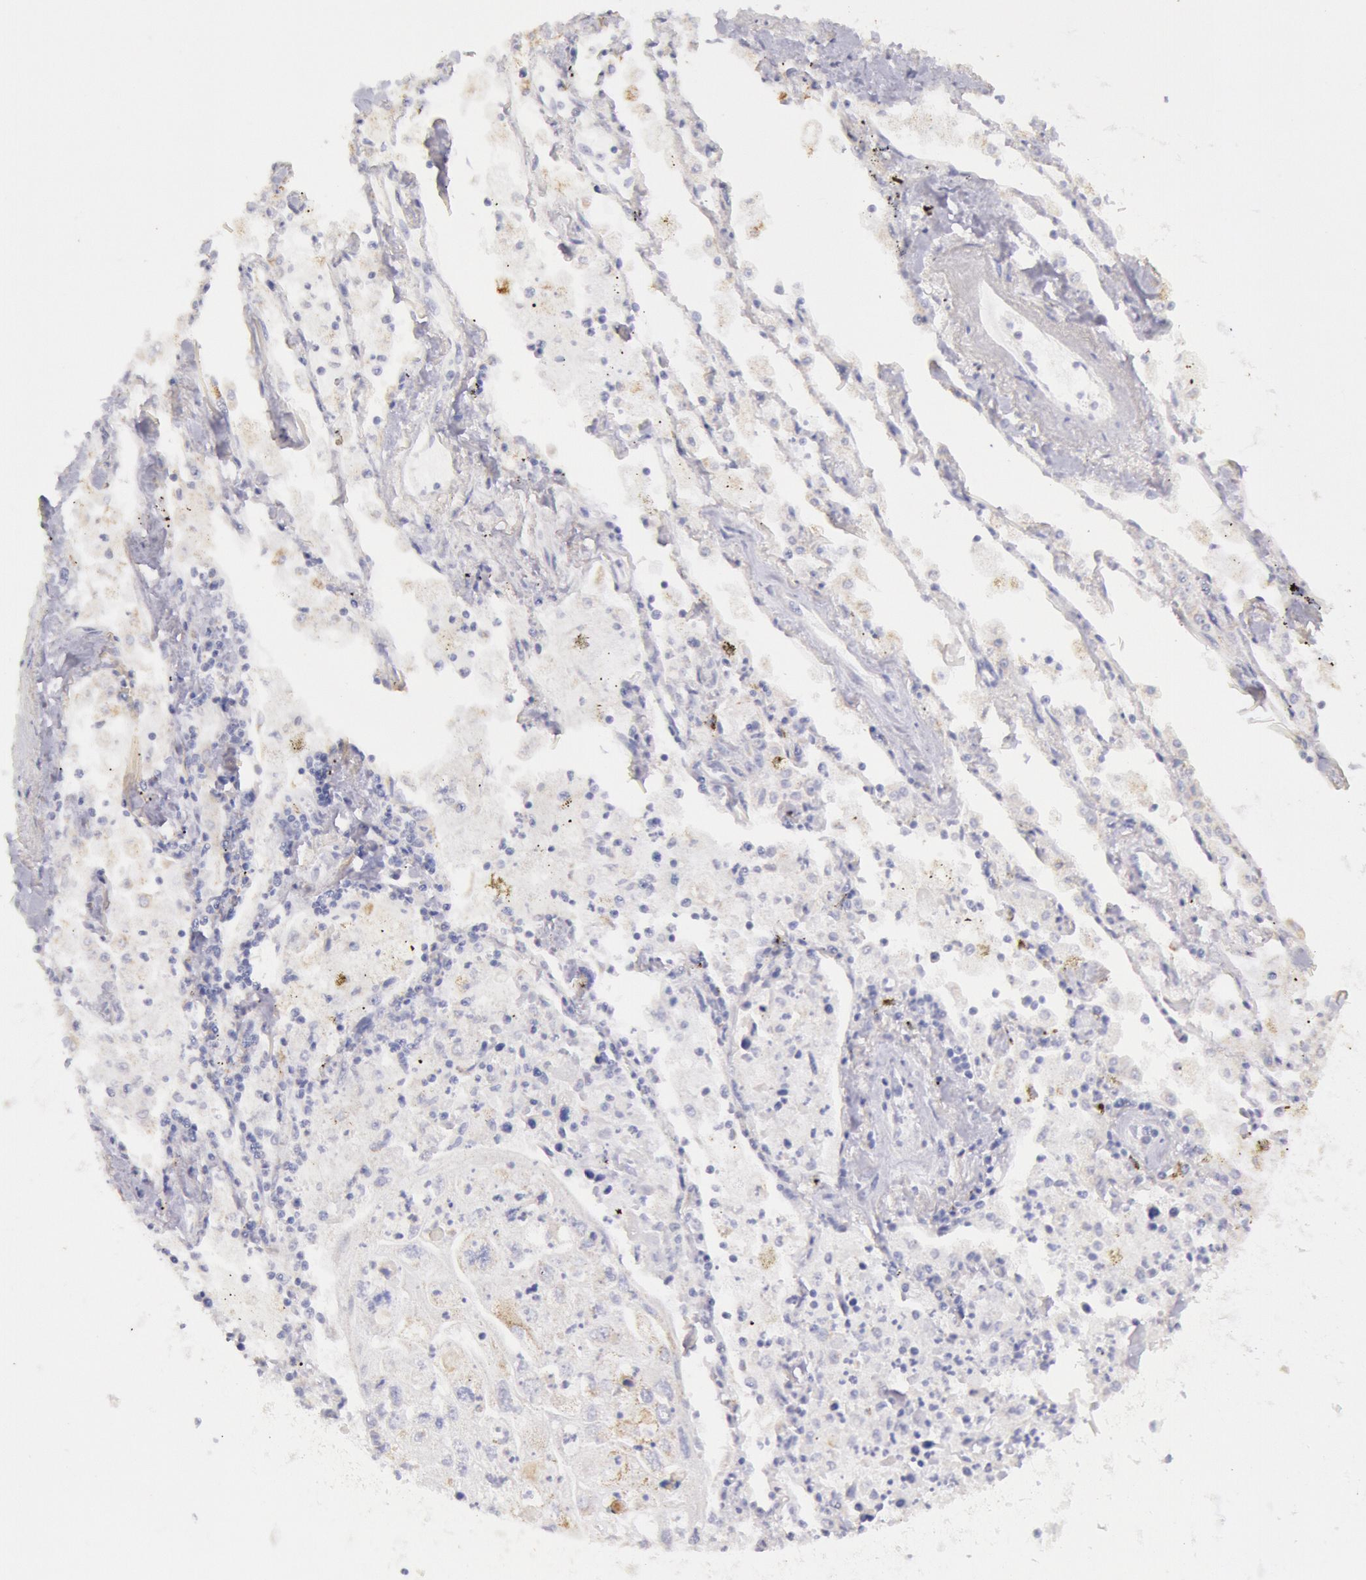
{"staining": {"intensity": "negative", "quantity": "none", "location": "none"}, "tissue": "lung cancer", "cell_type": "Tumor cells", "image_type": "cancer", "snomed": [{"axis": "morphology", "description": "Squamous cell carcinoma, NOS"}, {"axis": "topography", "description": "Lung"}], "caption": "IHC photomicrograph of neoplastic tissue: human lung squamous cell carcinoma stained with DAB (3,3'-diaminobenzidine) exhibits no significant protein staining in tumor cells.", "gene": "FRMD6", "patient": {"sex": "male", "age": 75}}